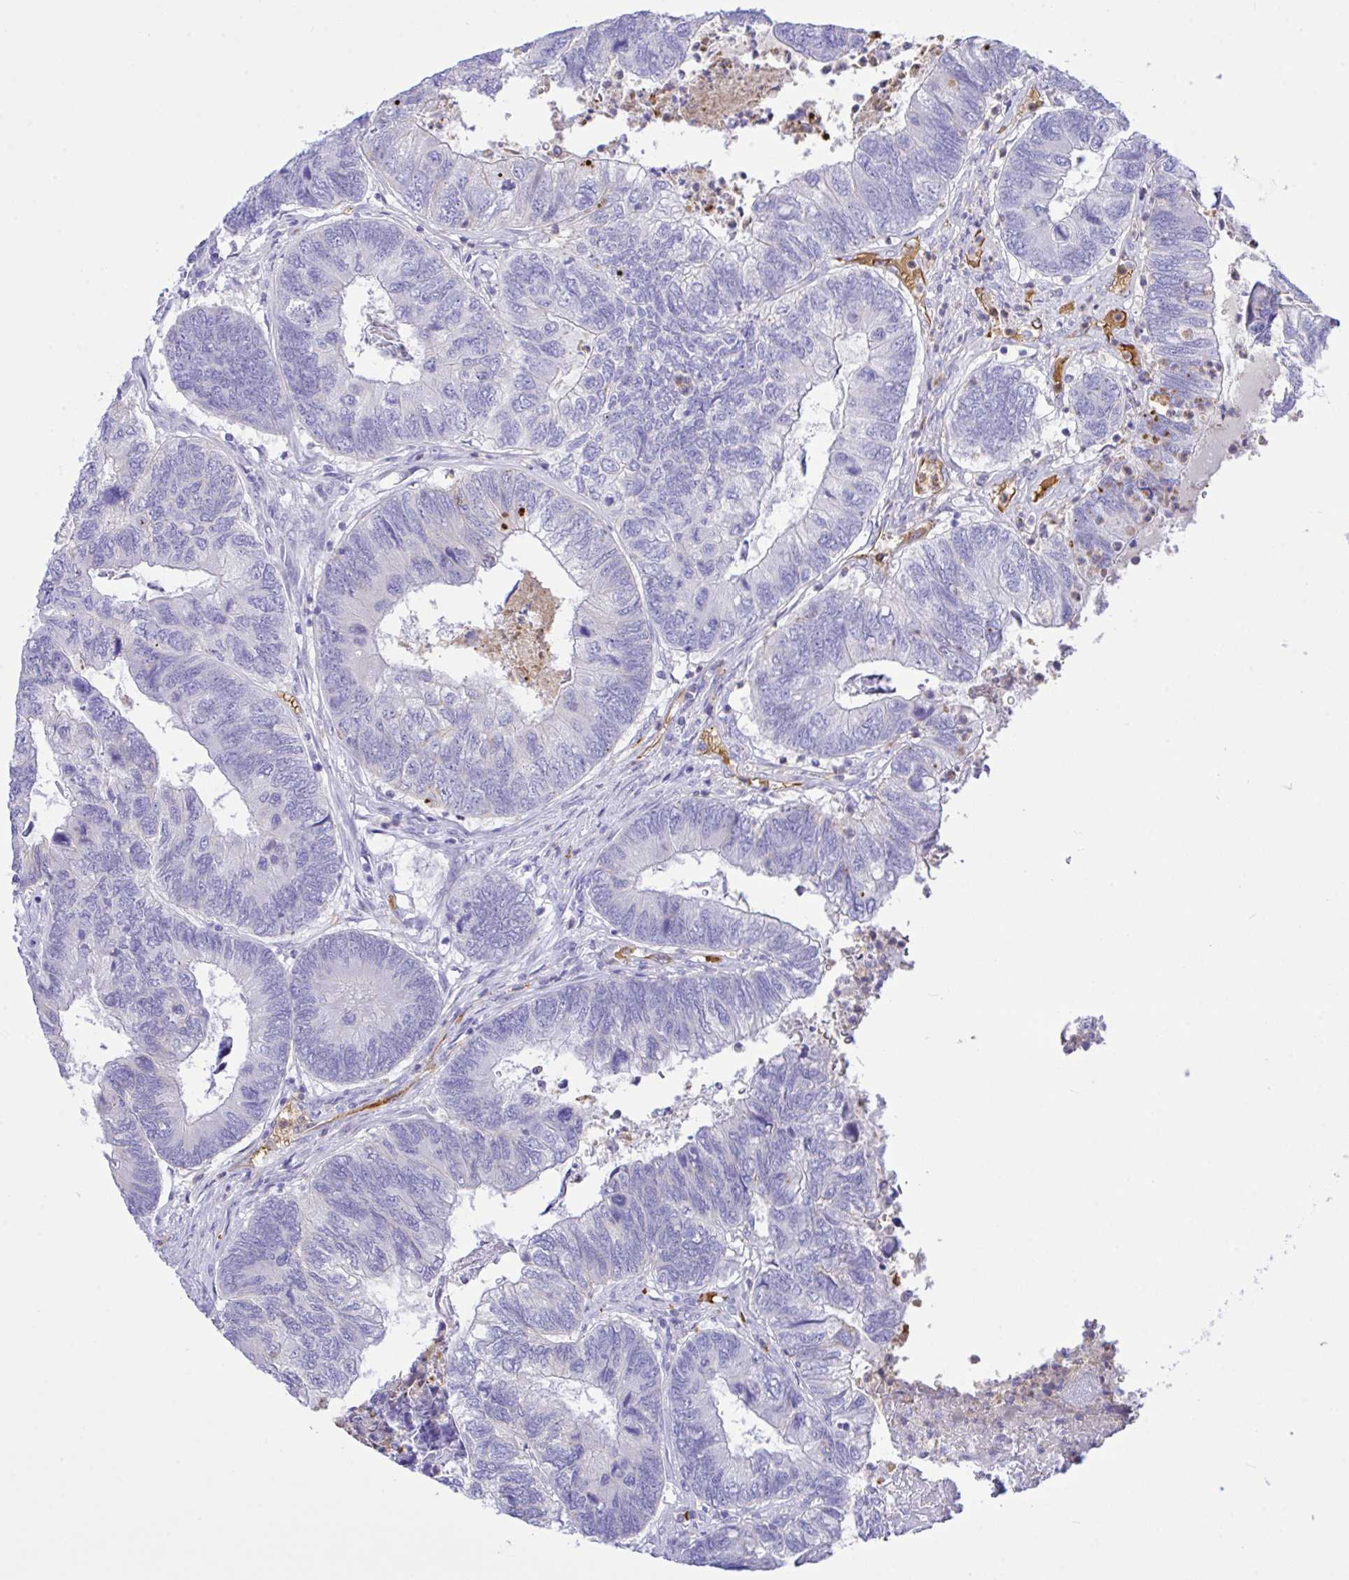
{"staining": {"intensity": "negative", "quantity": "none", "location": "none"}, "tissue": "colorectal cancer", "cell_type": "Tumor cells", "image_type": "cancer", "snomed": [{"axis": "morphology", "description": "Adenocarcinoma, NOS"}, {"axis": "topography", "description": "Colon"}], "caption": "Immunohistochemical staining of colorectal cancer exhibits no significant positivity in tumor cells.", "gene": "ZNF221", "patient": {"sex": "female", "age": 67}}